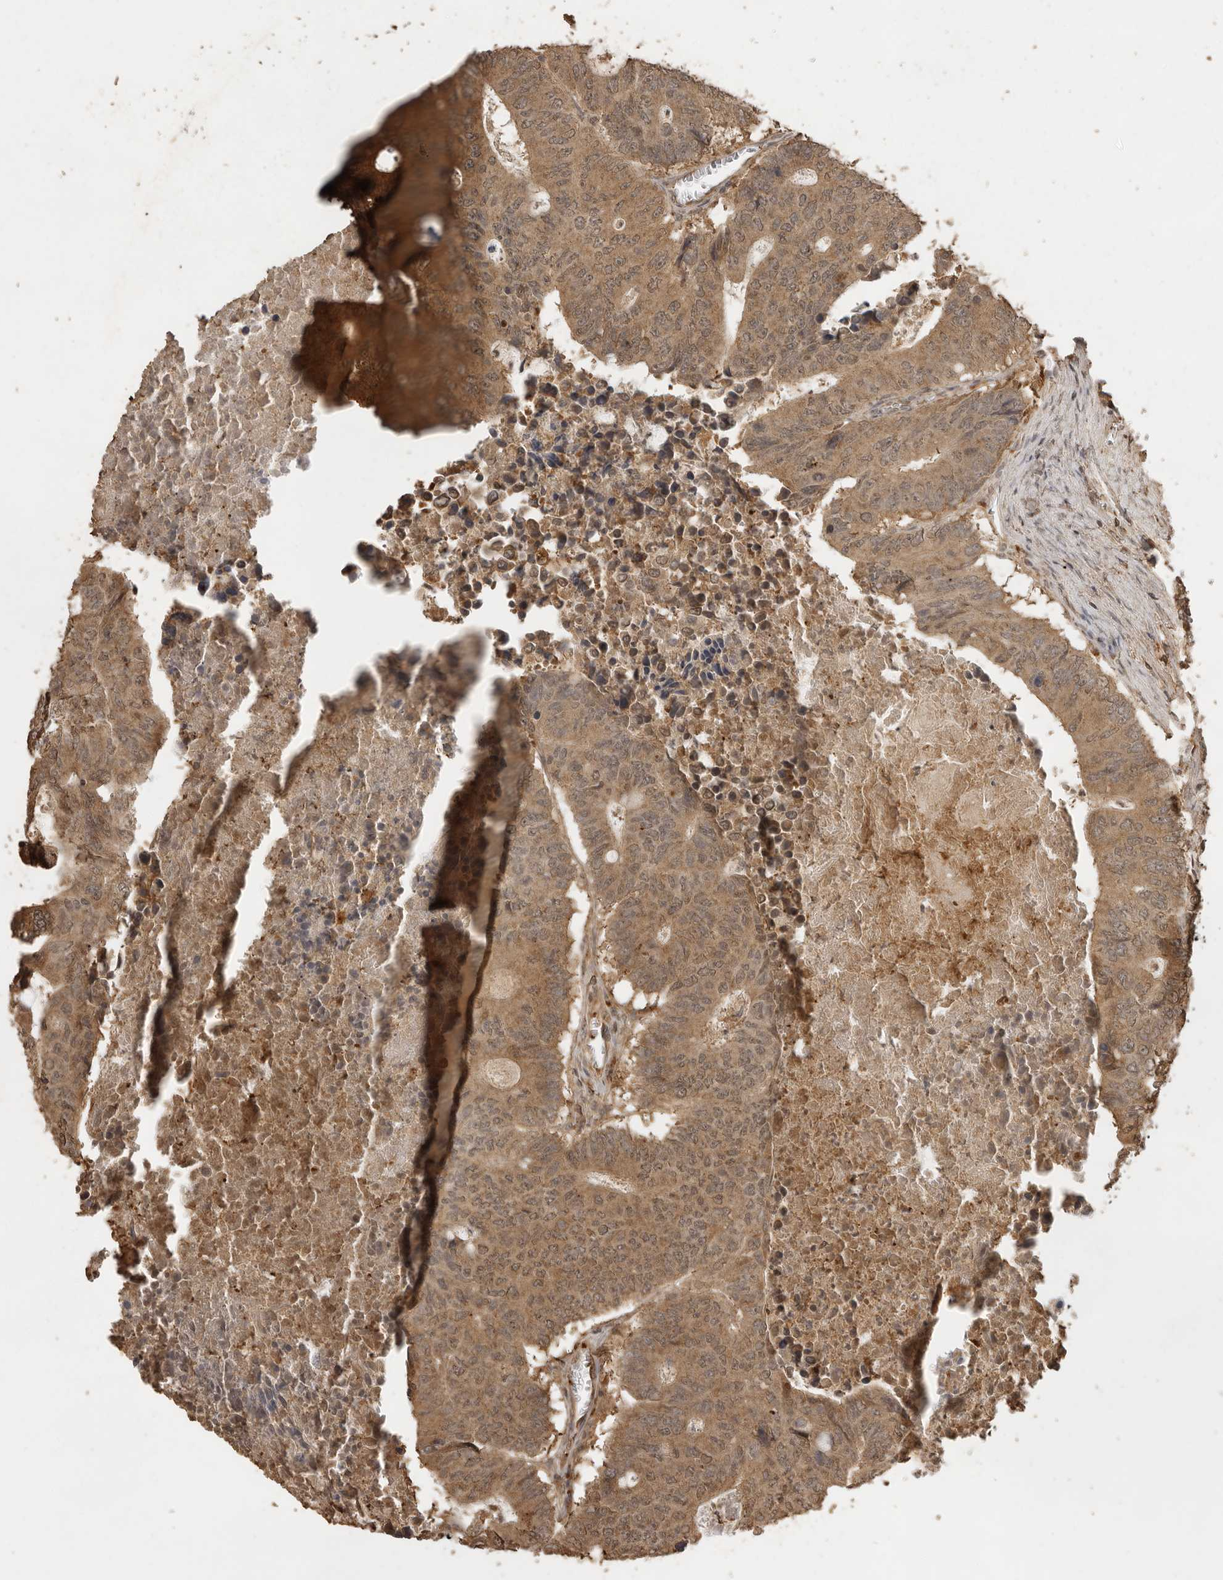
{"staining": {"intensity": "moderate", "quantity": ">75%", "location": "cytoplasmic/membranous"}, "tissue": "colorectal cancer", "cell_type": "Tumor cells", "image_type": "cancer", "snomed": [{"axis": "morphology", "description": "Adenocarcinoma, NOS"}, {"axis": "topography", "description": "Colon"}], "caption": "Human colorectal cancer stained with a protein marker shows moderate staining in tumor cells.", "gene": "CTF1", "patient": {"sex": "male", "age": 87}}